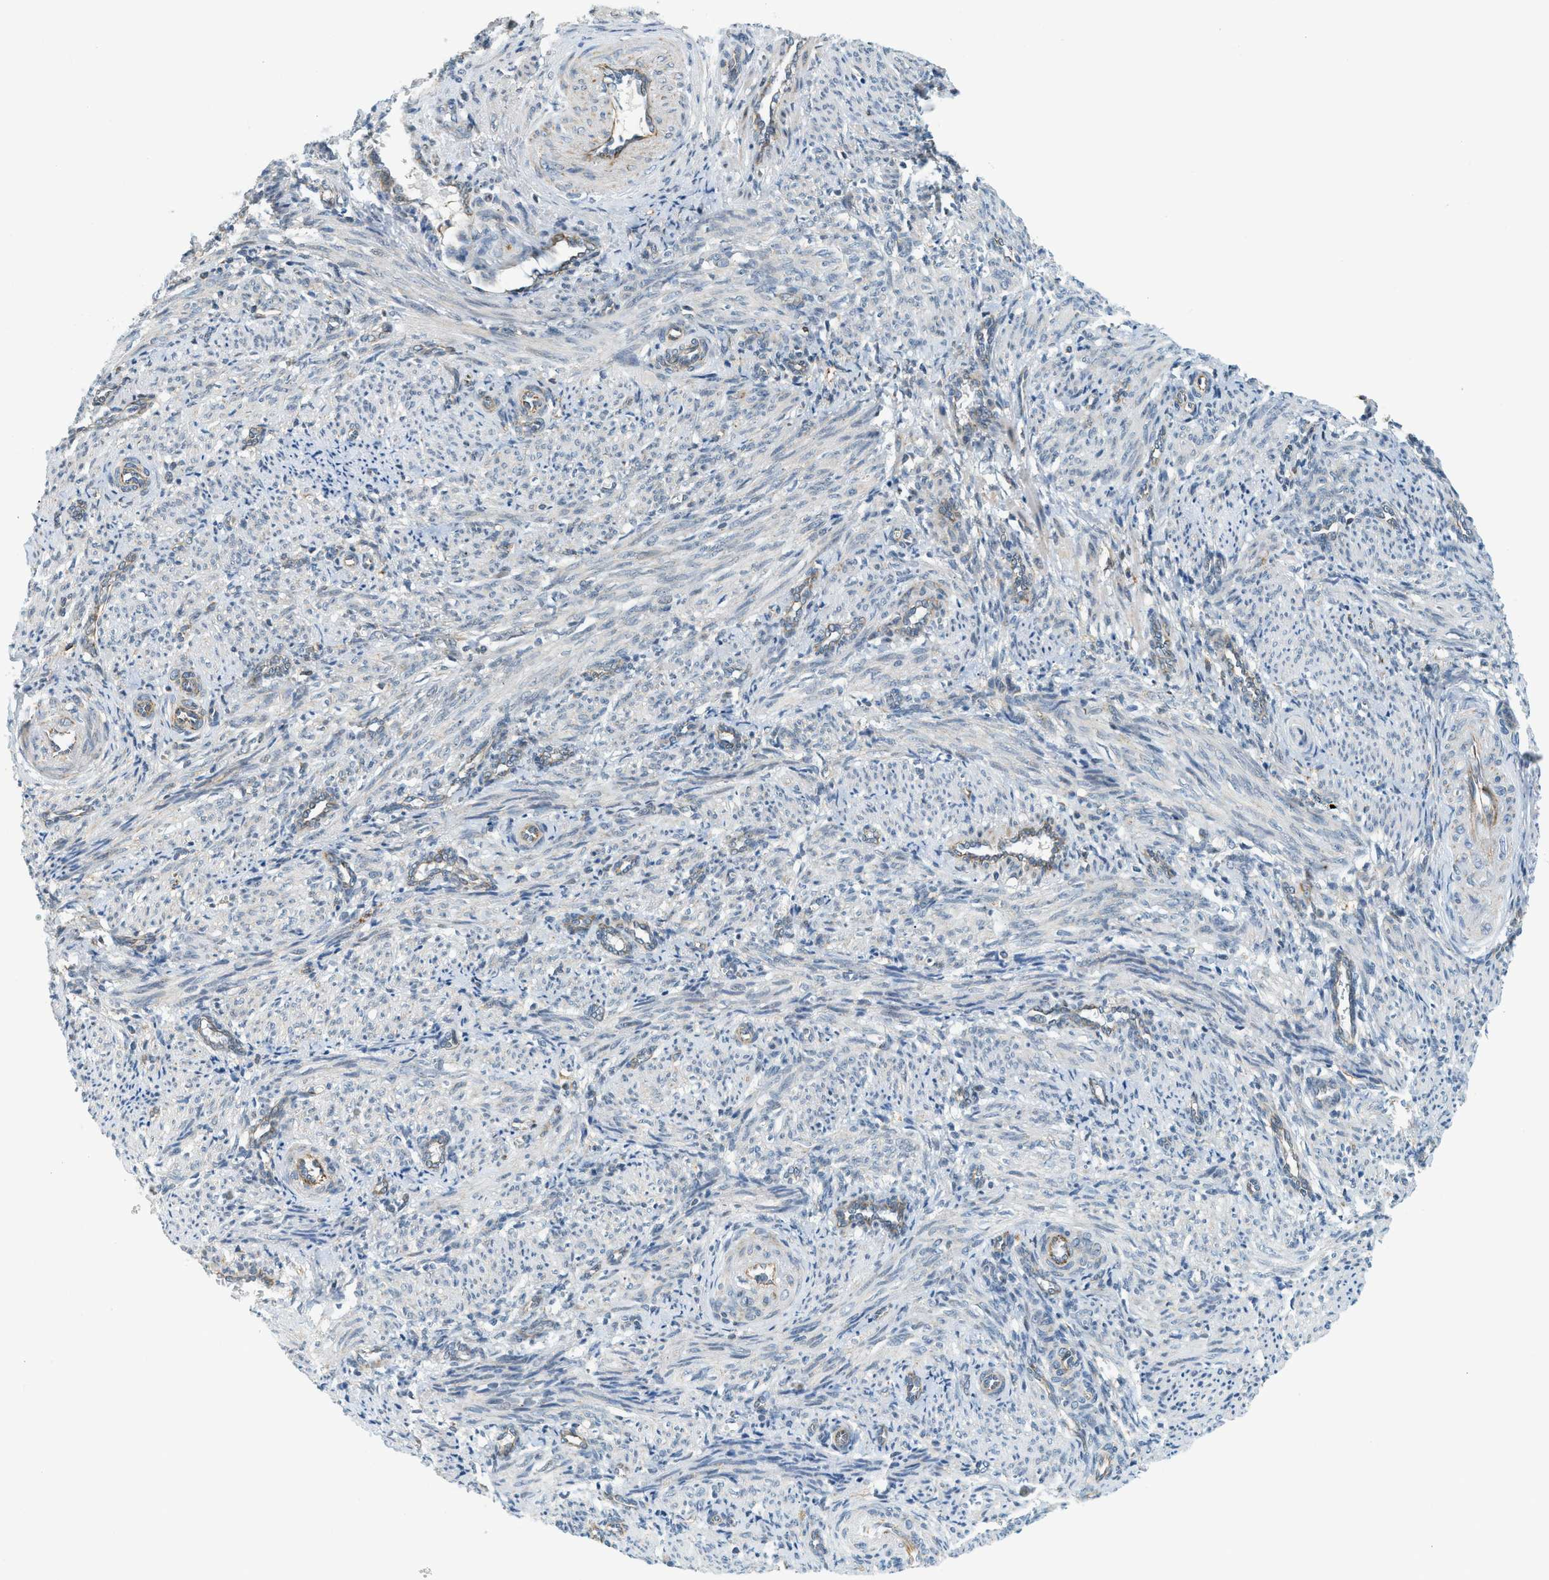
{"staining": {"intensity": "negative", "quantity": "none", "location": "none"}, "tissue": "smooth muscle", "cell_type": "Smooth muscle cells", "image_type": "normal", "snomed": [{"axis": "morphology", "description": "Normal tissue, NOS"}, {"axis": "topography", "description": "Endometrium"}], "caption": "An immunohistochemistry image of unremarkable smooth muscle is shown. There is no staining in smooth muscle cells of smooth muscle.", "gene": "PIGG", "patient": {"sex": "female", "age": 33}}